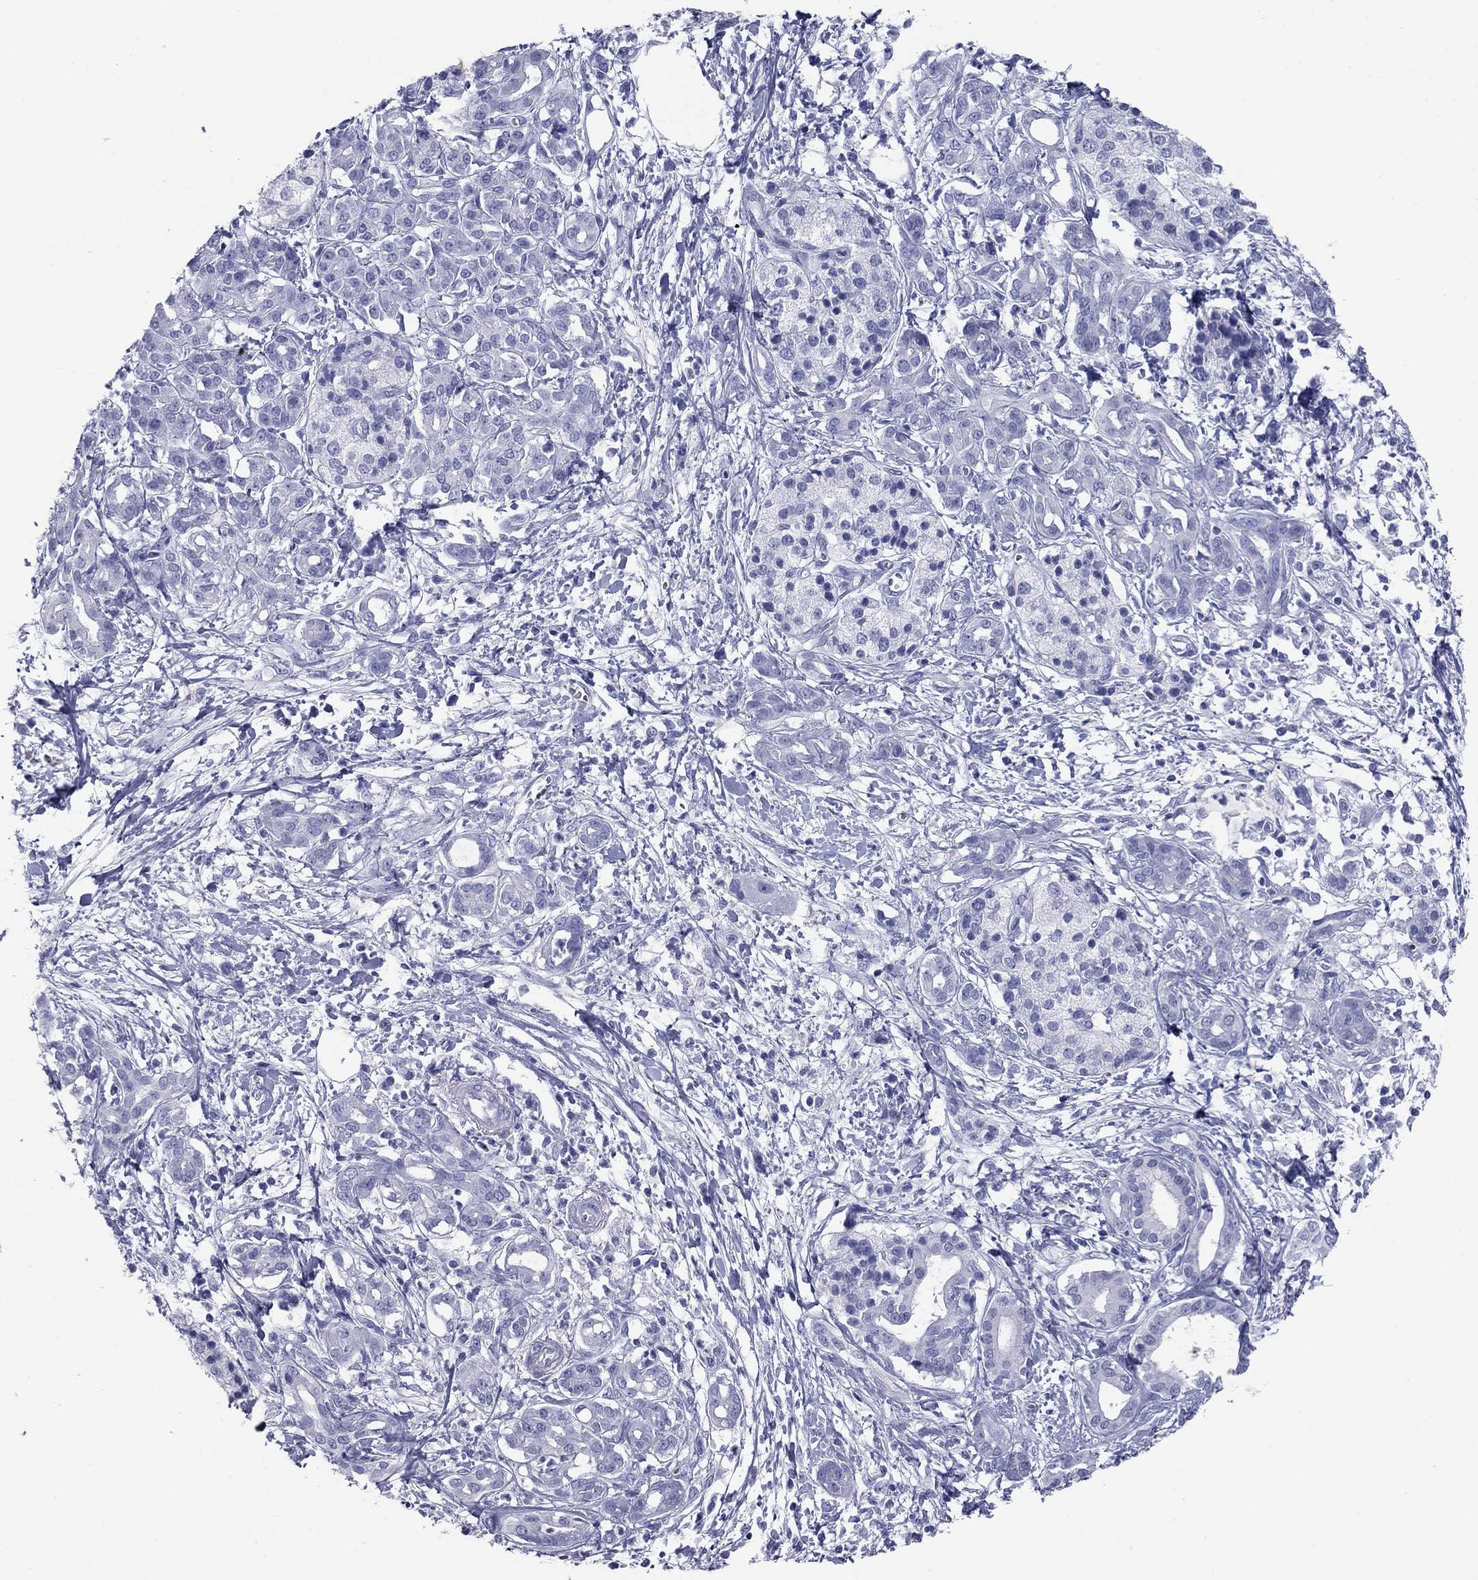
{"staining": {"intensity": "negative", "quantity": "none", "location": "none"}, "tissue": "pancreatic cancer", "cell_type": "Tumor cells", "image_type": "cancer", "snomed": [{"axis": "morphology", "description": "Adenocarcinoma, NOS"}, {"axis": "topography", "description": "Pancreas"}], "caption": "This histopathology image is of pancreatic adenocarcinoma stained with immunohistochemistry (IHC) to label a protein in brown with the nuclei are counter-stained blue. There is no expression in tumor cells.", "gene": "NPPA", "patient": {"sex": "male", "age": 72}}